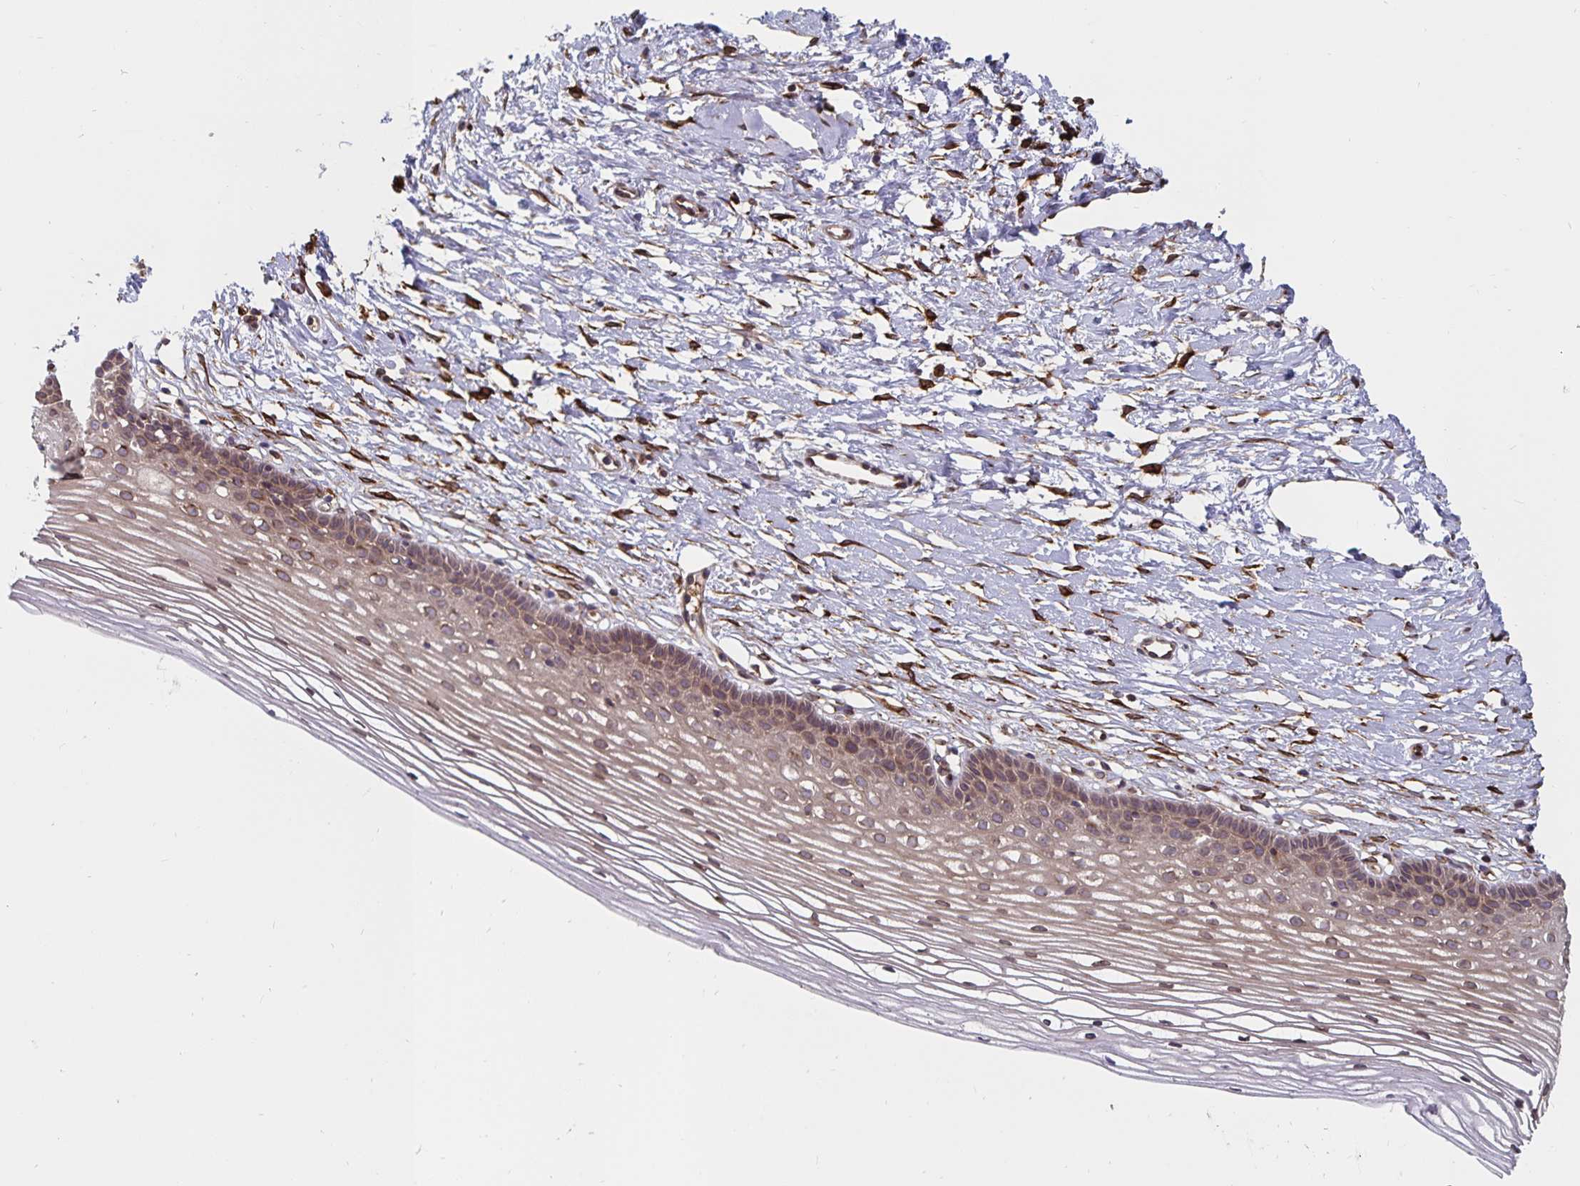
{"staining": {"intensity": "weak", "quantity": "<25%", "location": "cytoplasmic/membranous"}, "tissue": "cervix", "cell_type": "Glandular cells", "image_type": "normal", "snomed": [{"axis": "morphology", "description": "Normal tissue, NOS"}, {"axis": "topography", "description": "Cervix"}], "caption": "Glandular cells are negative for protein expression in unremarkable human cervix. The staining was performed using DAB to visualize the protein expression in brown, while the nuclei were stained in blue with hematoxylin (Magnification: 20x).", "gene": "BCAP29", "patient": {"sex": "female", "age": 40}}